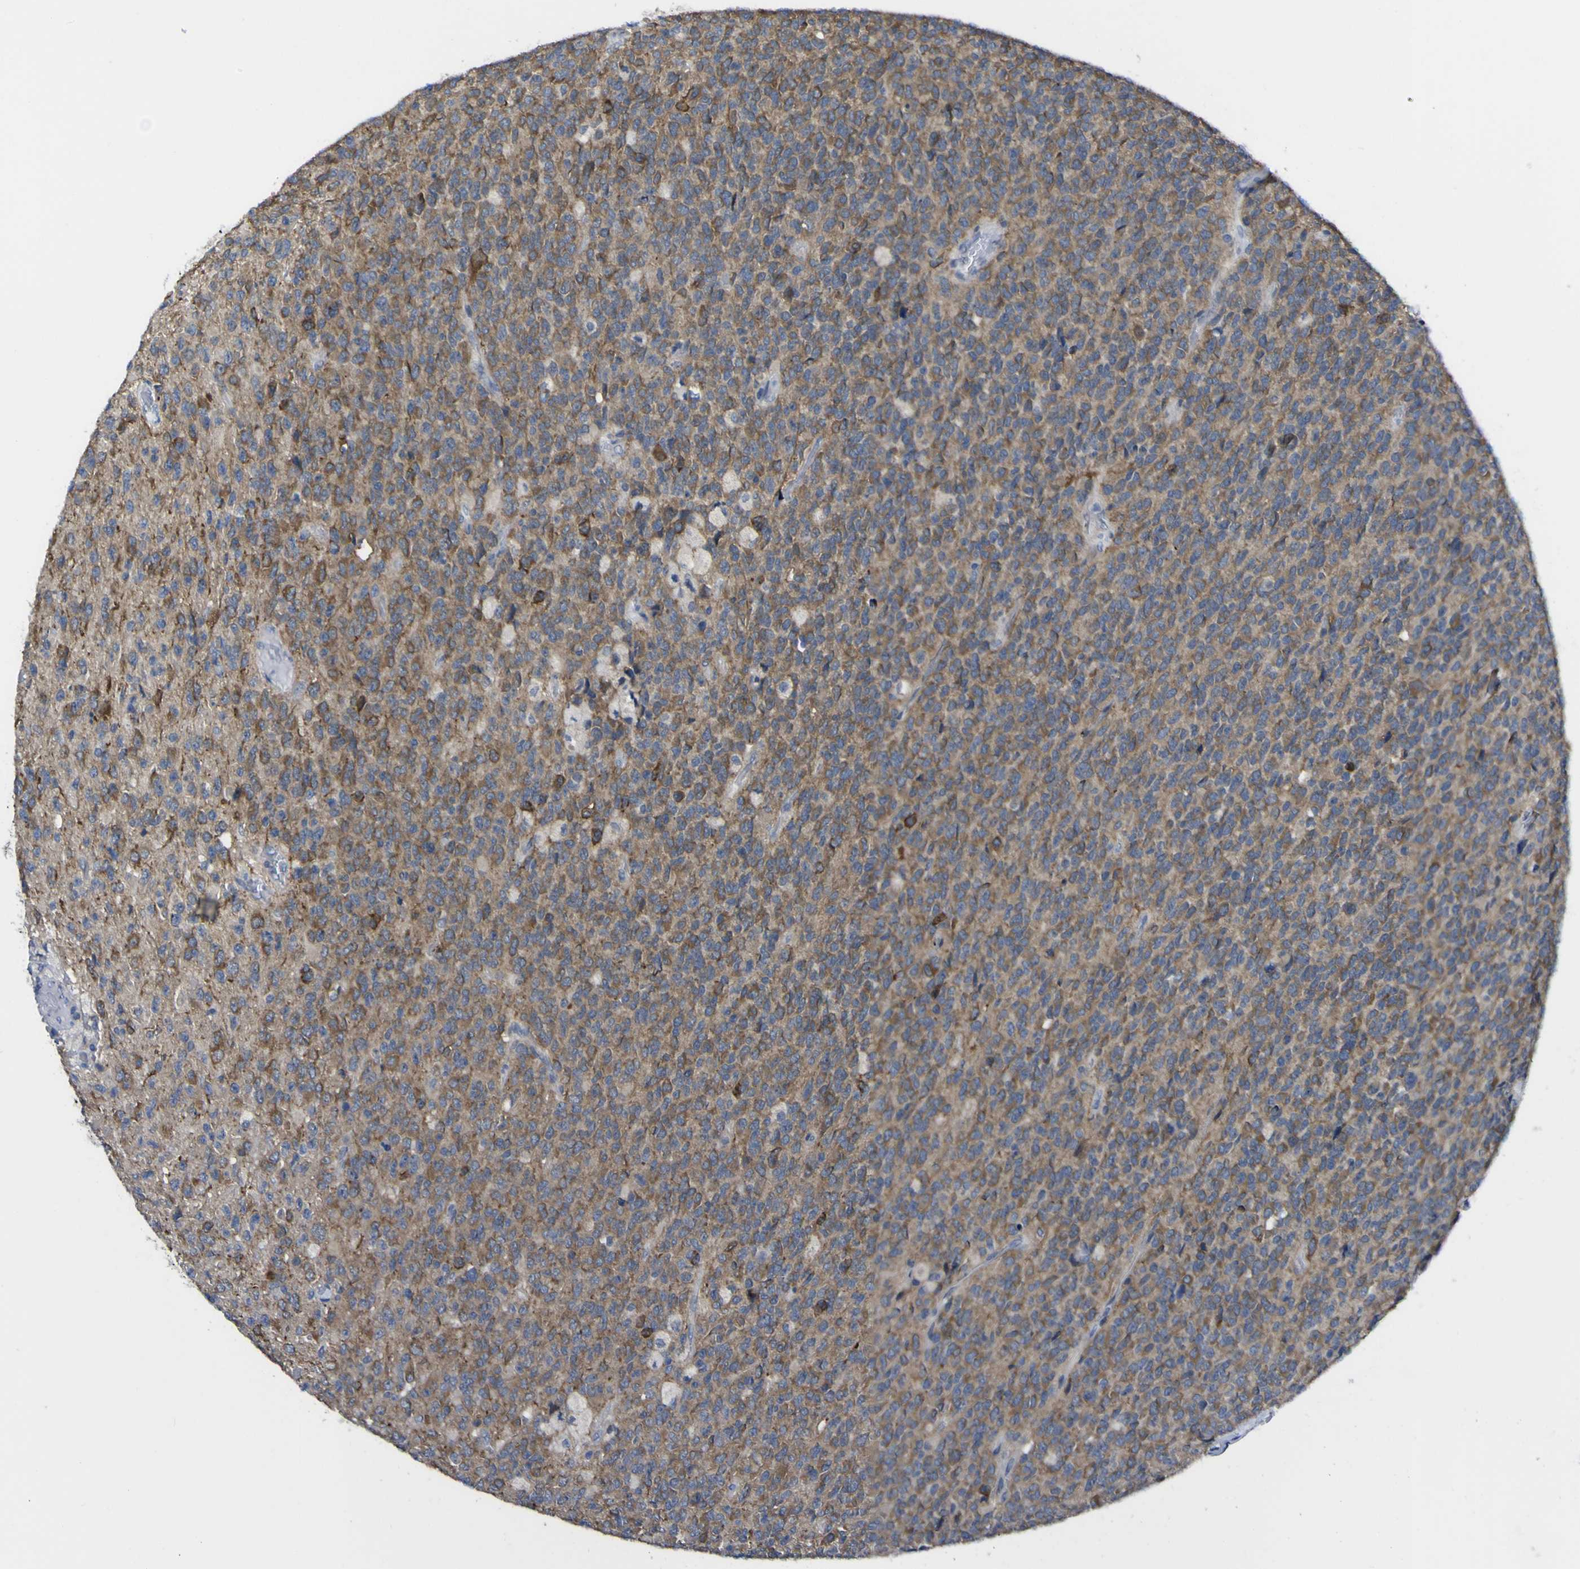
{"staining": {"intensity": "moderate", "quantity": ">75%", "location": "cytoplasmic/membranous"}, "tissue": "glioma", "cell_type": "Tumor cells", "image_type": "cancer", "snomed": [{"axis": "morphology", "description": "Glioma, malignant, High grade"}, {"axis": "topography", "description": "pancreas cauda"}], "caption": "Immunohistochemistry staining of glioma, which displays medium levels of moderate cytoplasmic/membranous positivity in about >75% of tumor cells indicating moderate cytoplasmic/membranous protein positivity. The staining was performed using DAB (3,3'-diaminobenzidine) (brown) for protein detection and nuclei were counterstained in hematoxylin (blue).", "gene": "TNFRSF11A", "patient": {"sex": "male", "age": 60}}